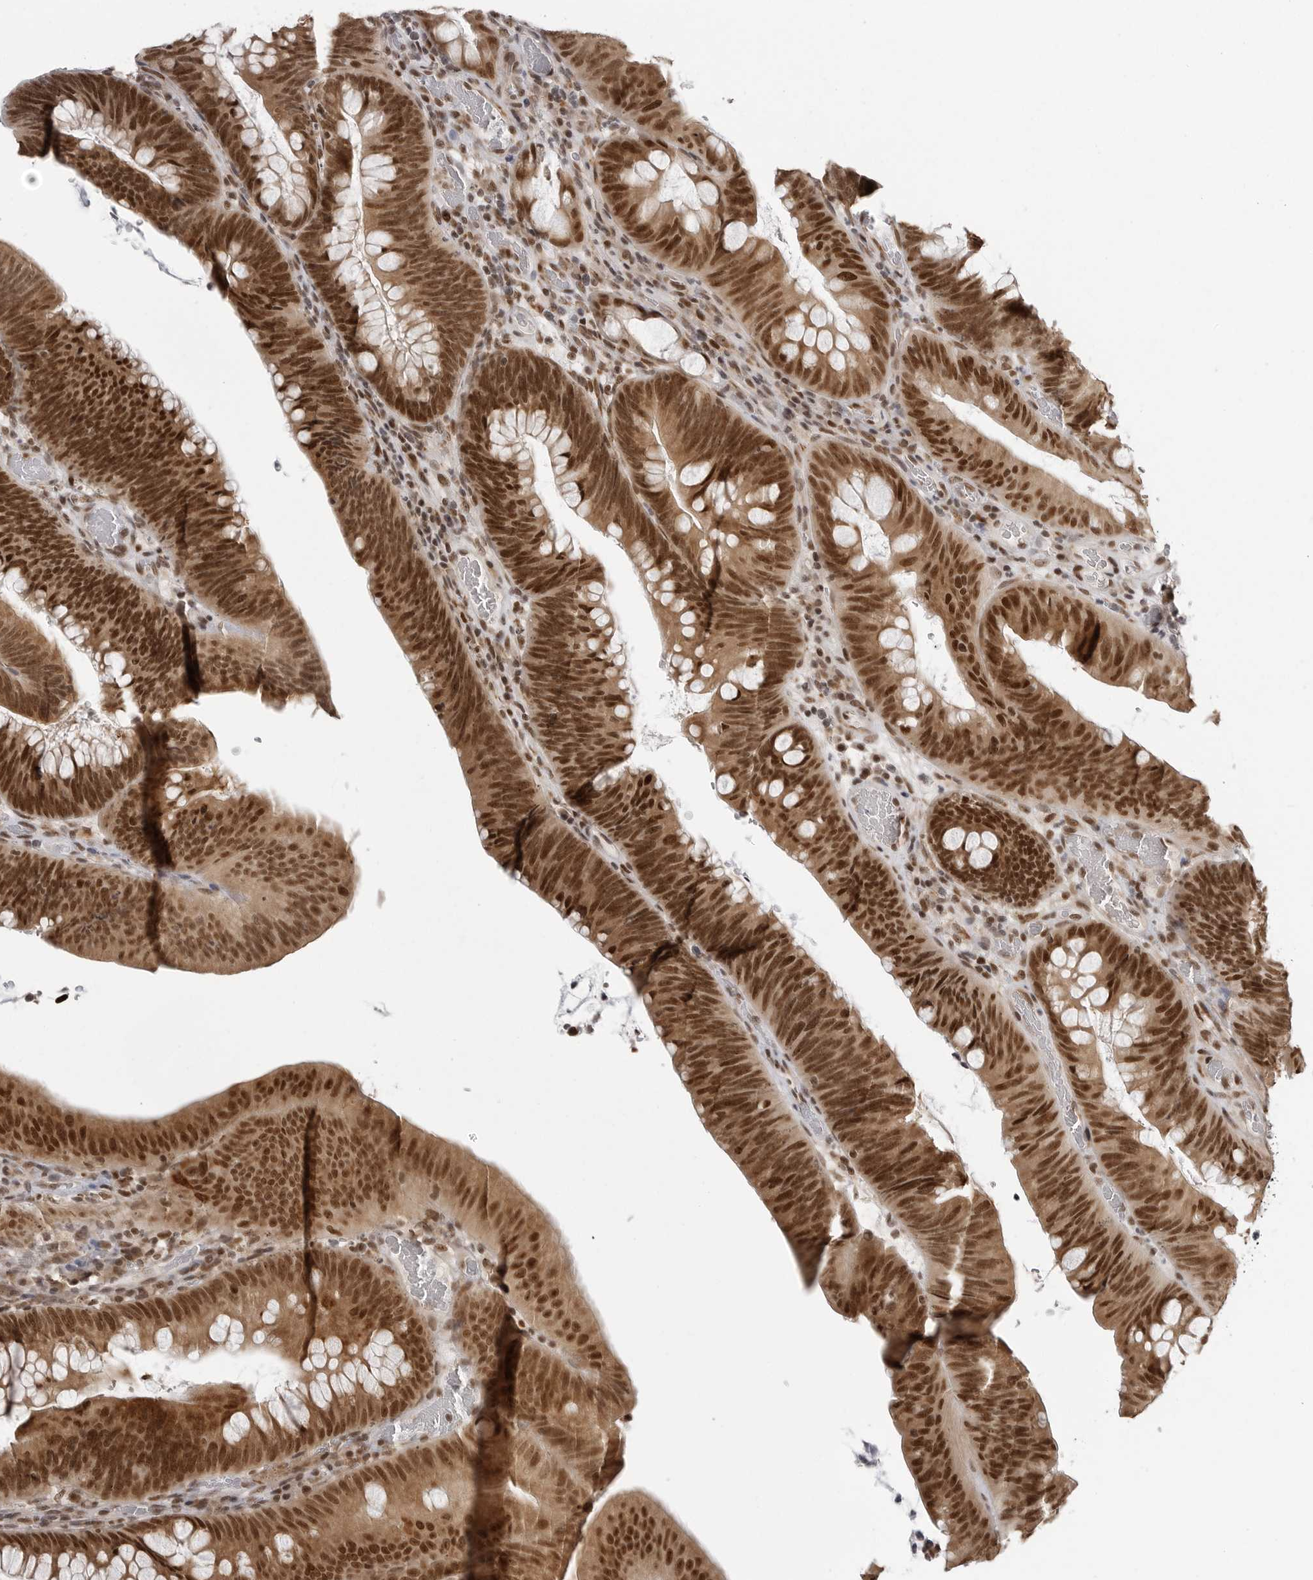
{"staining": {"intensity": "strong", "quantity": ">75%", "location": "cytoplasmic/membranous,nuclear"}, "tissue": "colorectal cancer", "cell_type": "Tumor cells", "image_type": "cancer", "snomed": [{"axis": "morphology", "description": "Normal tissue, NOS"}, {"axis": "topography", "description": "Colon"}], "caption": "The histopathology image demonstrates staining of colorectal cancer, revealing strong cytoplasmic/membranous and nuclear protein staining (brown color) within tumor cells. (Brightfield microscopy of DAB IHC at high magnification).", "gene": "PRDM10", "patient": {"sex": "female", "age": 82}}